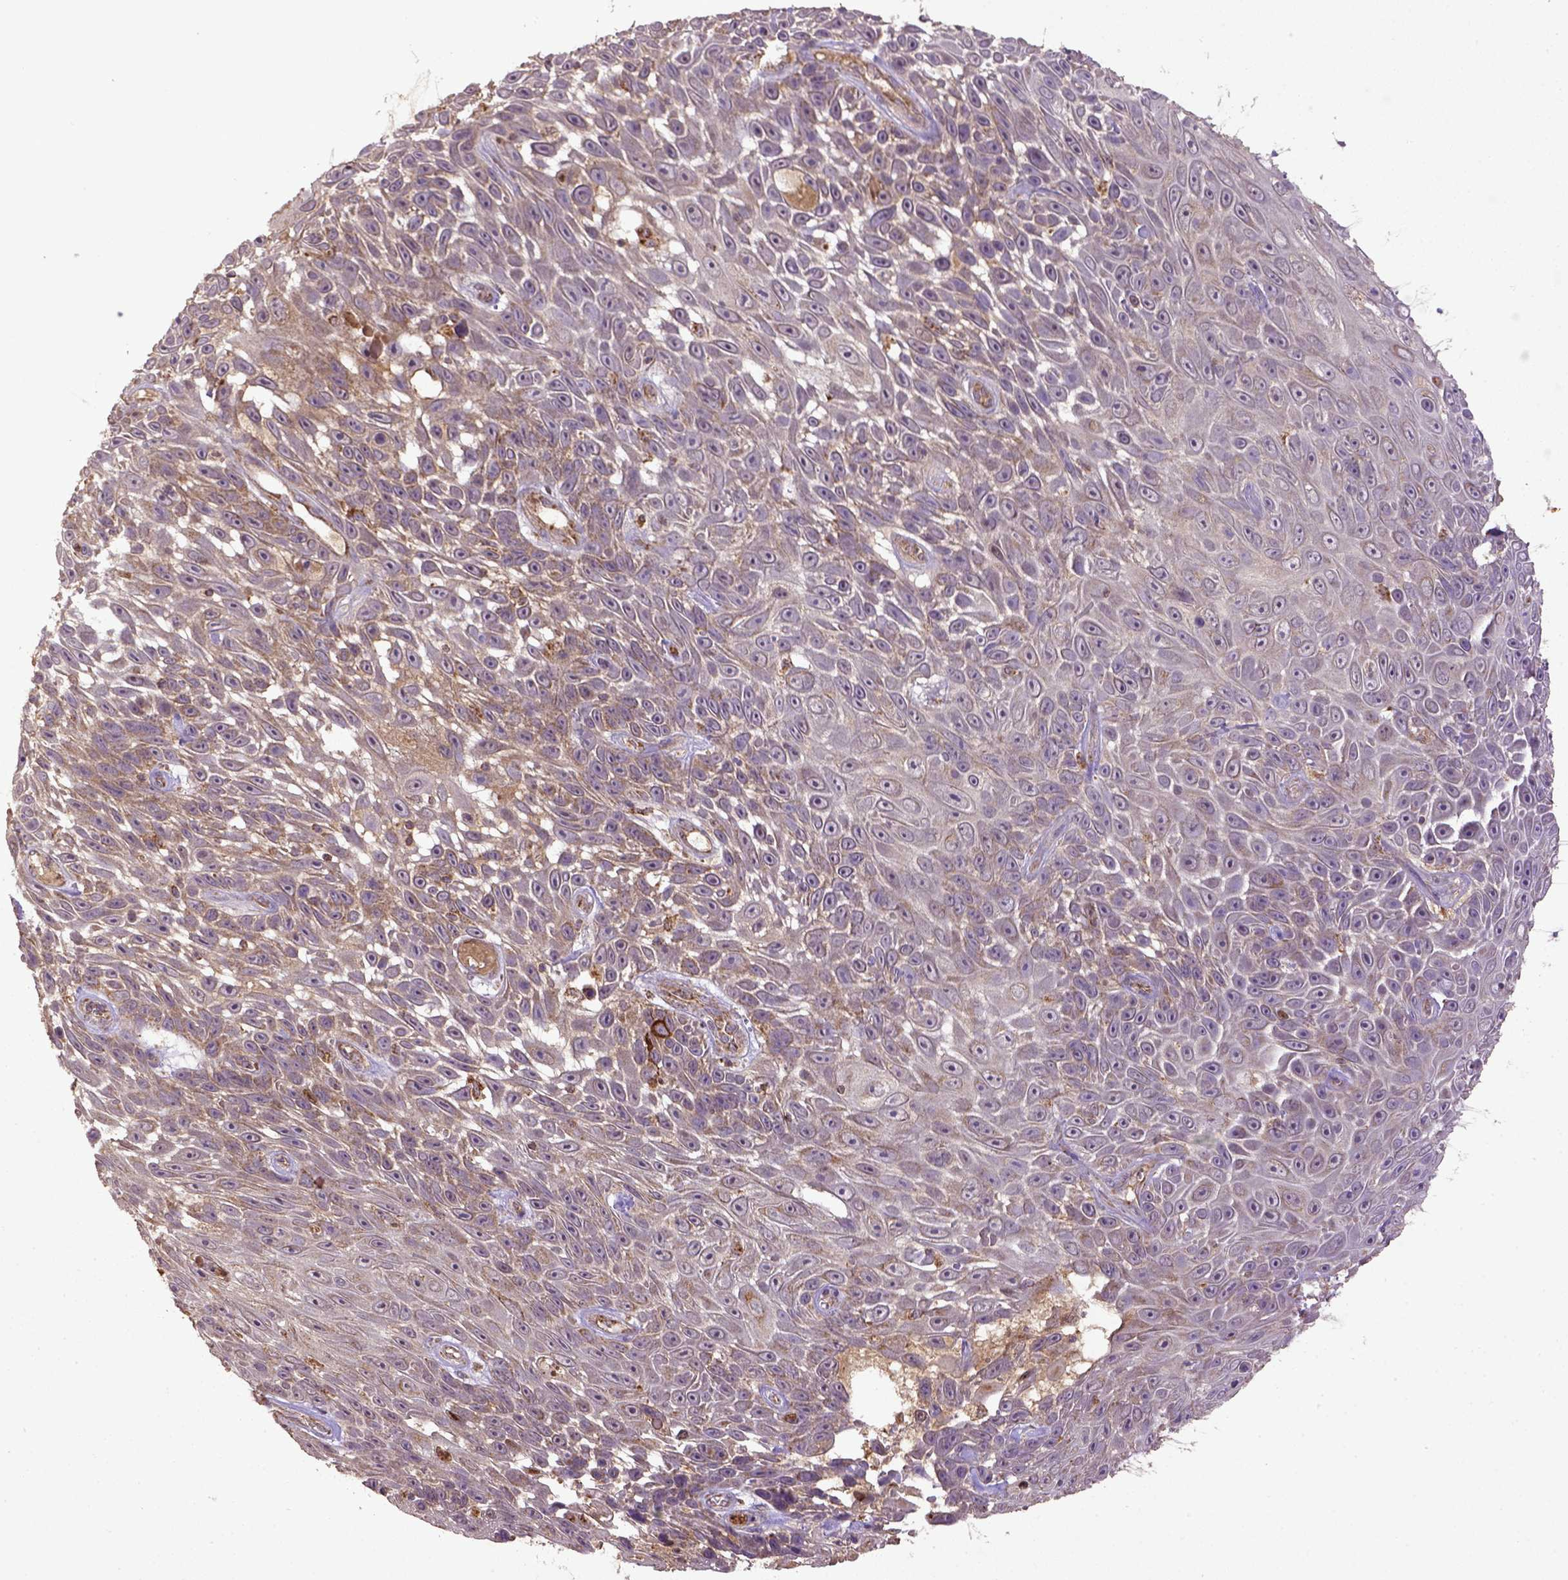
{"staining": {"intensity": "weak", "quantity": "<25%", "location": "cytoplasmic/membranous"}, "tissue": "skin cancer", "cell_type": "Tumor cells", "image_type": "cancer", "snomed": [{"axis": "morphology", "description": "Squamous cell carcinoma, NOS"}, {"axis": "topography", "description": "Skin"}], "caption": "Immunohistochemistry image of neoplastic tissue: skin cancer stained with DAB (3,3'-diaminobenzidine) exhibits no significant protein staining in tumor cells.", "gene": "MT-CO1", "patient": {"sex": "male", "age": 82}}